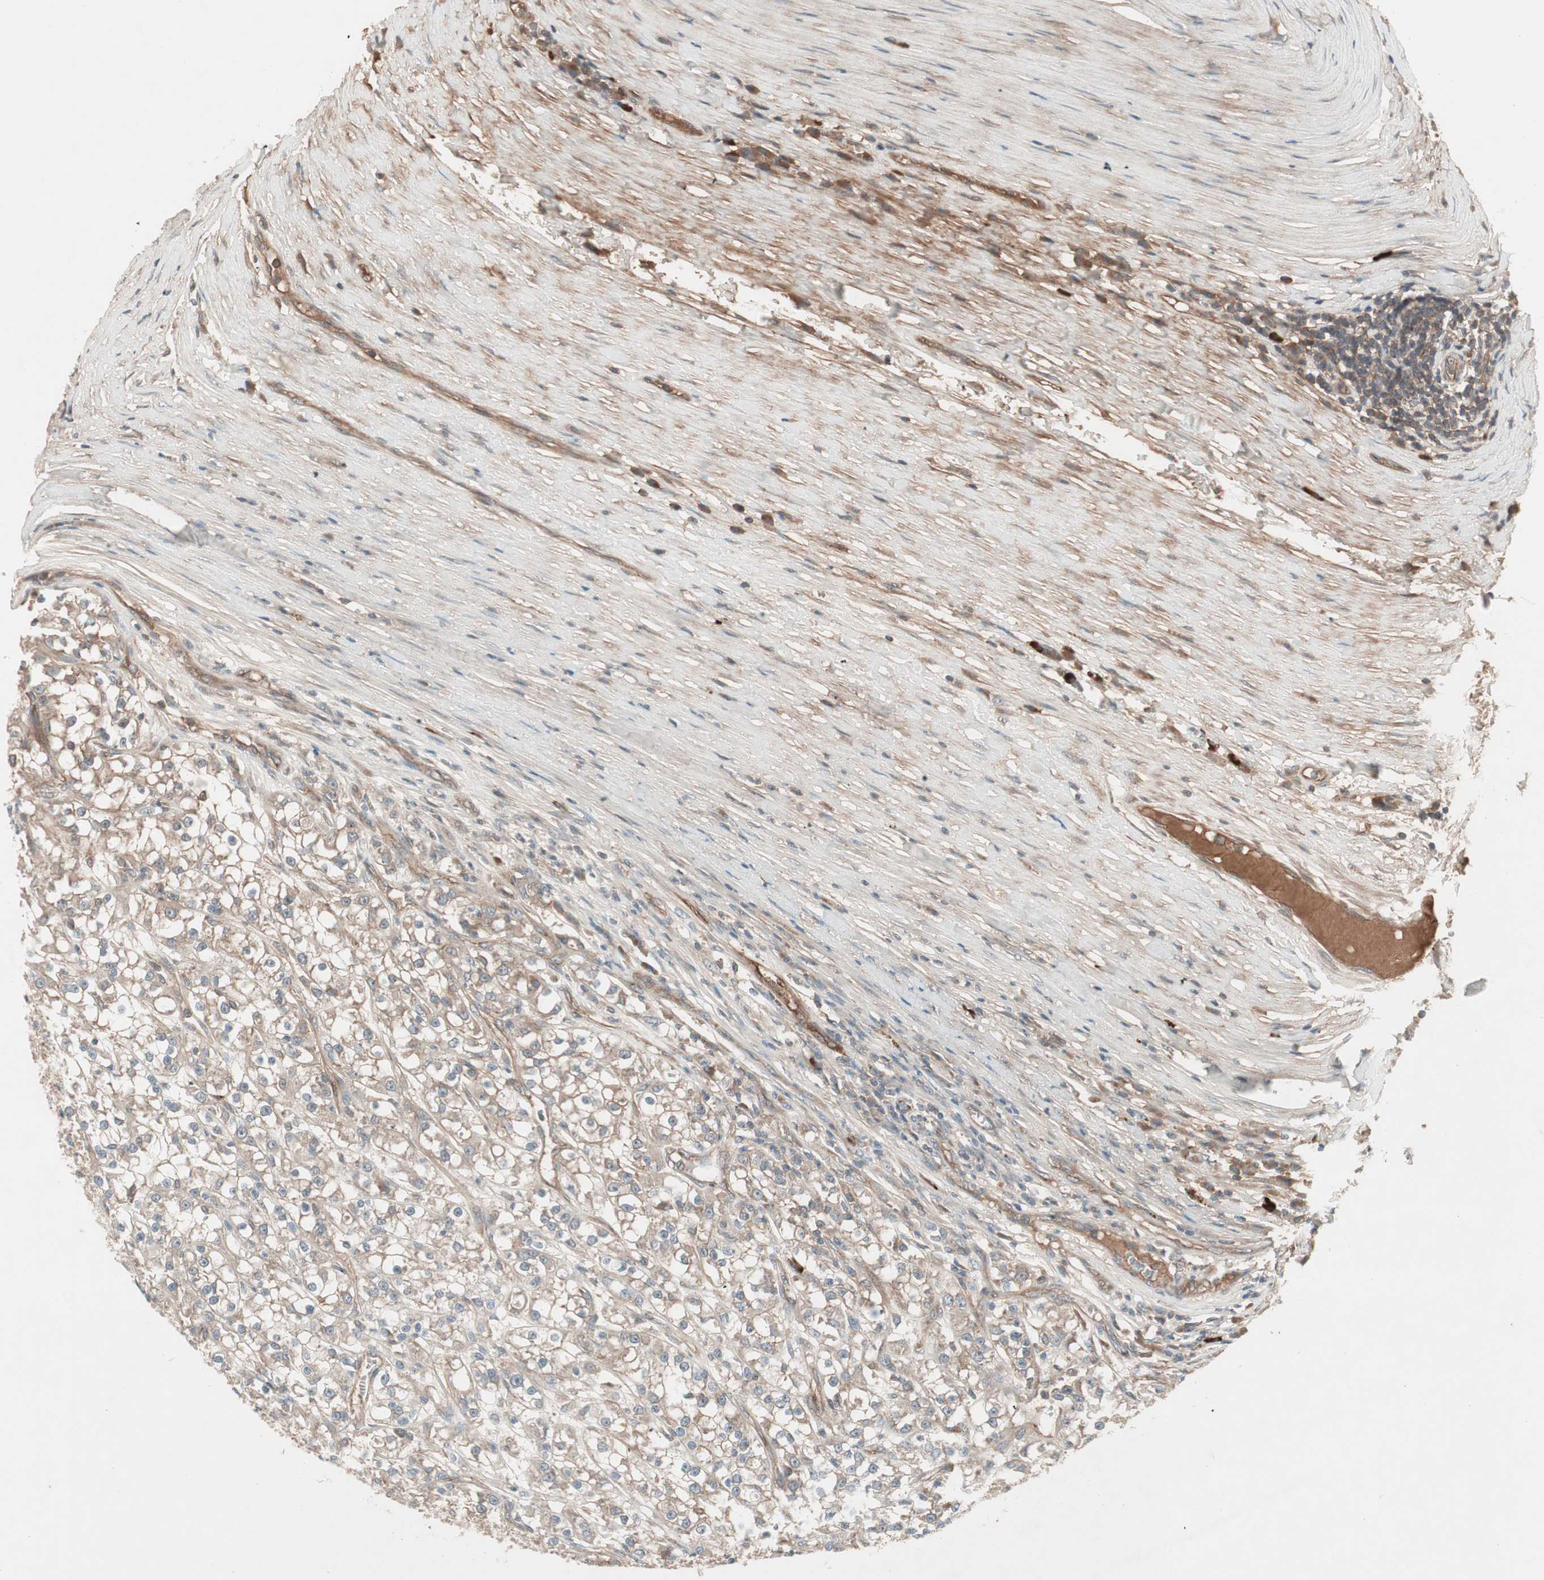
{"staining": {"intensity": "weak", "quantity": "25%-75%", "location": "cytoplasmic/membranous"}, "tissue": "renal cancer", "cell_type": "Tumor cells", "image_type": "cancer", "snomed": [{"axis": "morphology", "description": "Adenocarcinoma, NOS"}, {"axis": "topography", "description": "Kidney"}], "caption": "Protein staining by immunohistochemistry displays weak cytoplasmic/membranous expression in about 25%-75% of tumor cells in adenocarcinoma (renal).", "gene": "TFPI", "patient": {"sex": "female", "age": 52}}